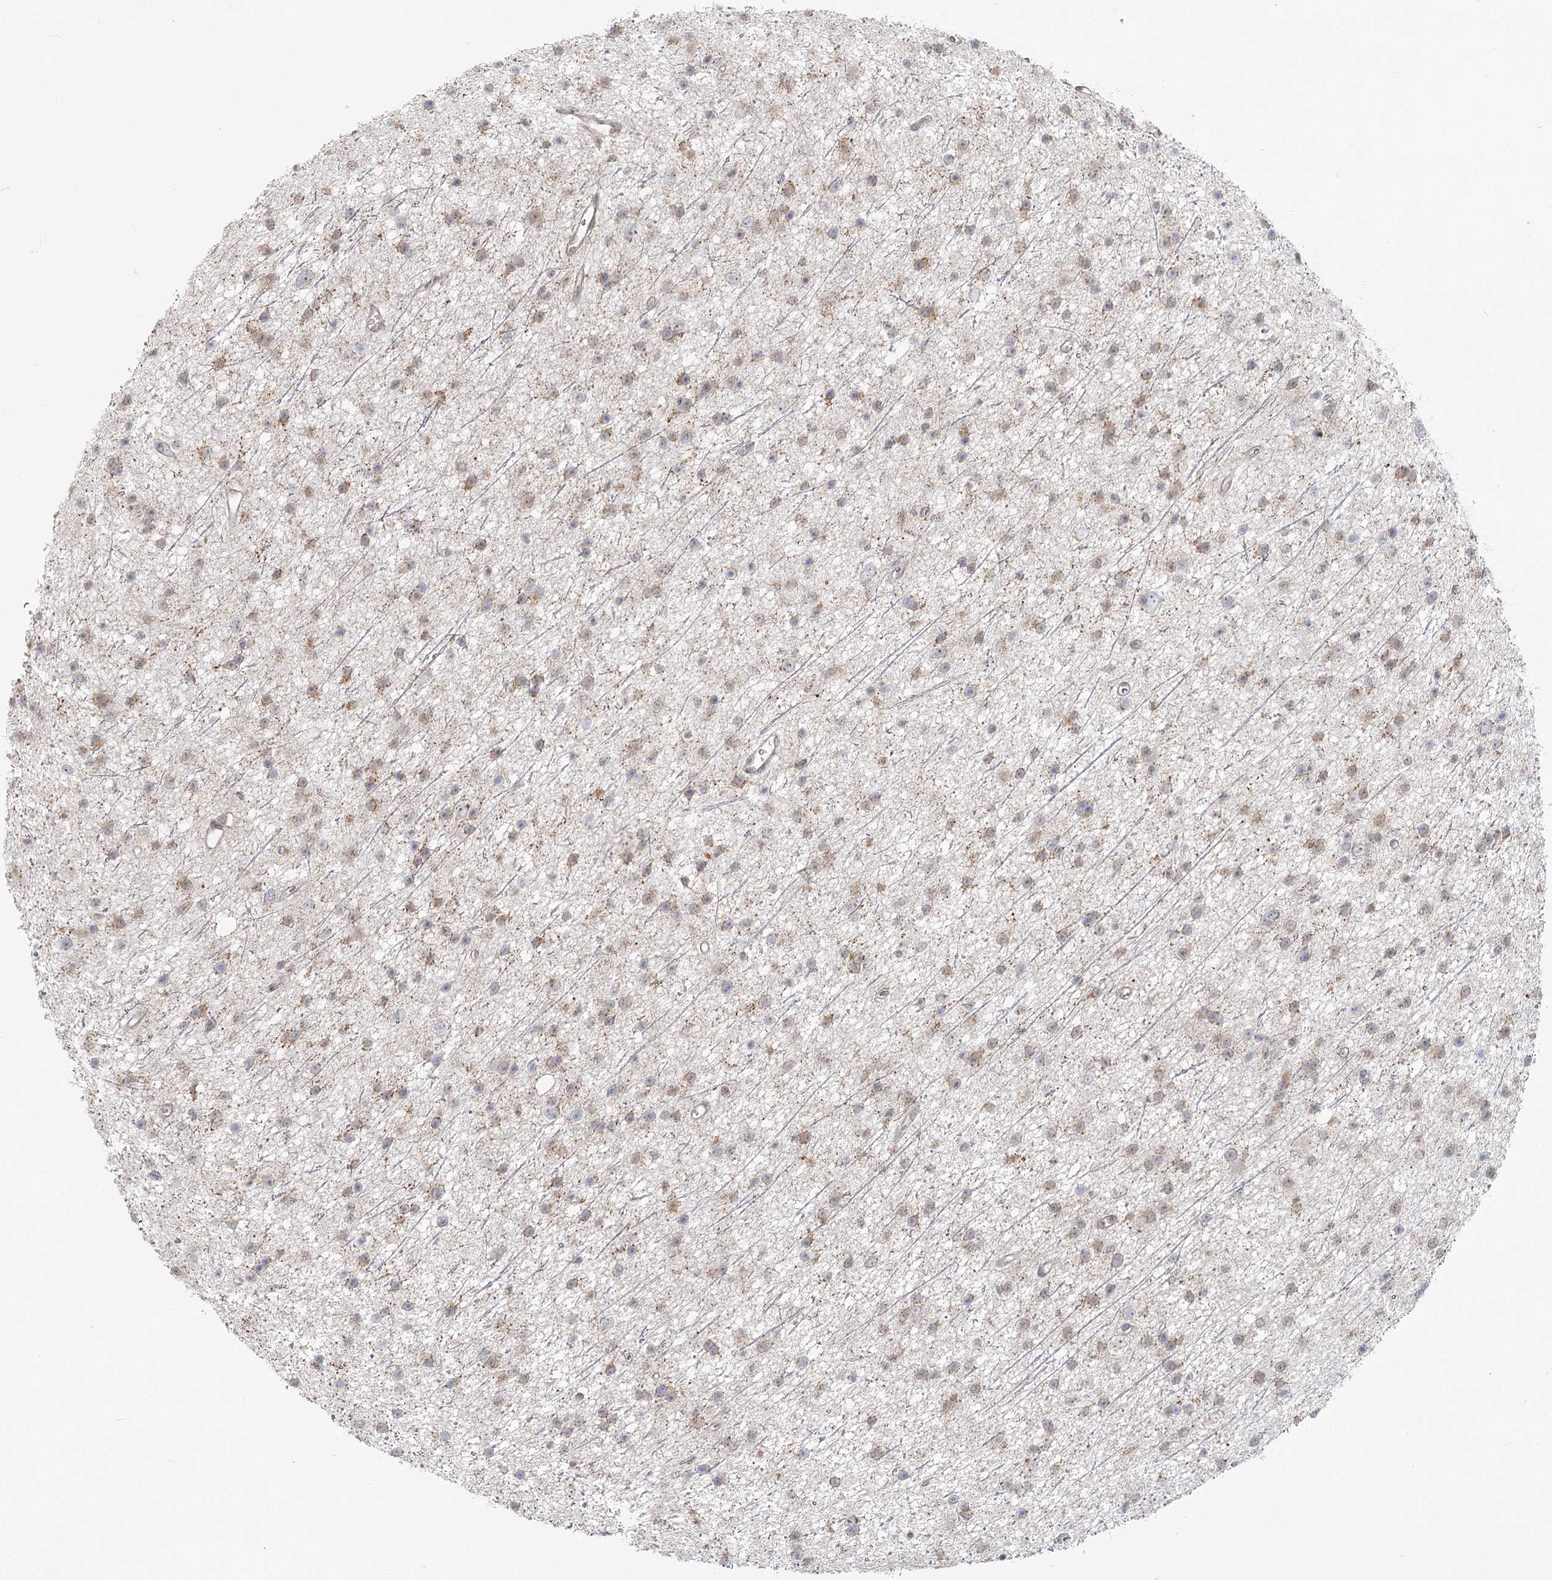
{"staining": {"intensity": "weak", "quantity": ">75%", "location": "cytoplasmic/membranous"}, "tissue": "glioma", "cell_type": "Tumor cells", "image_type": "cancer", "snomed": [{"axis": "morphology", "description": "Glioma, malignant, Low grade"}, {"axis": "topography", "description": "Cerebral cortex"}], "caption": "Weak cytoplasmic/membranous protein staining is present in about >75% of tumor cells in glioma.", "gene": "THNSL1", "patient": {"sex": "female", "age": 39}}